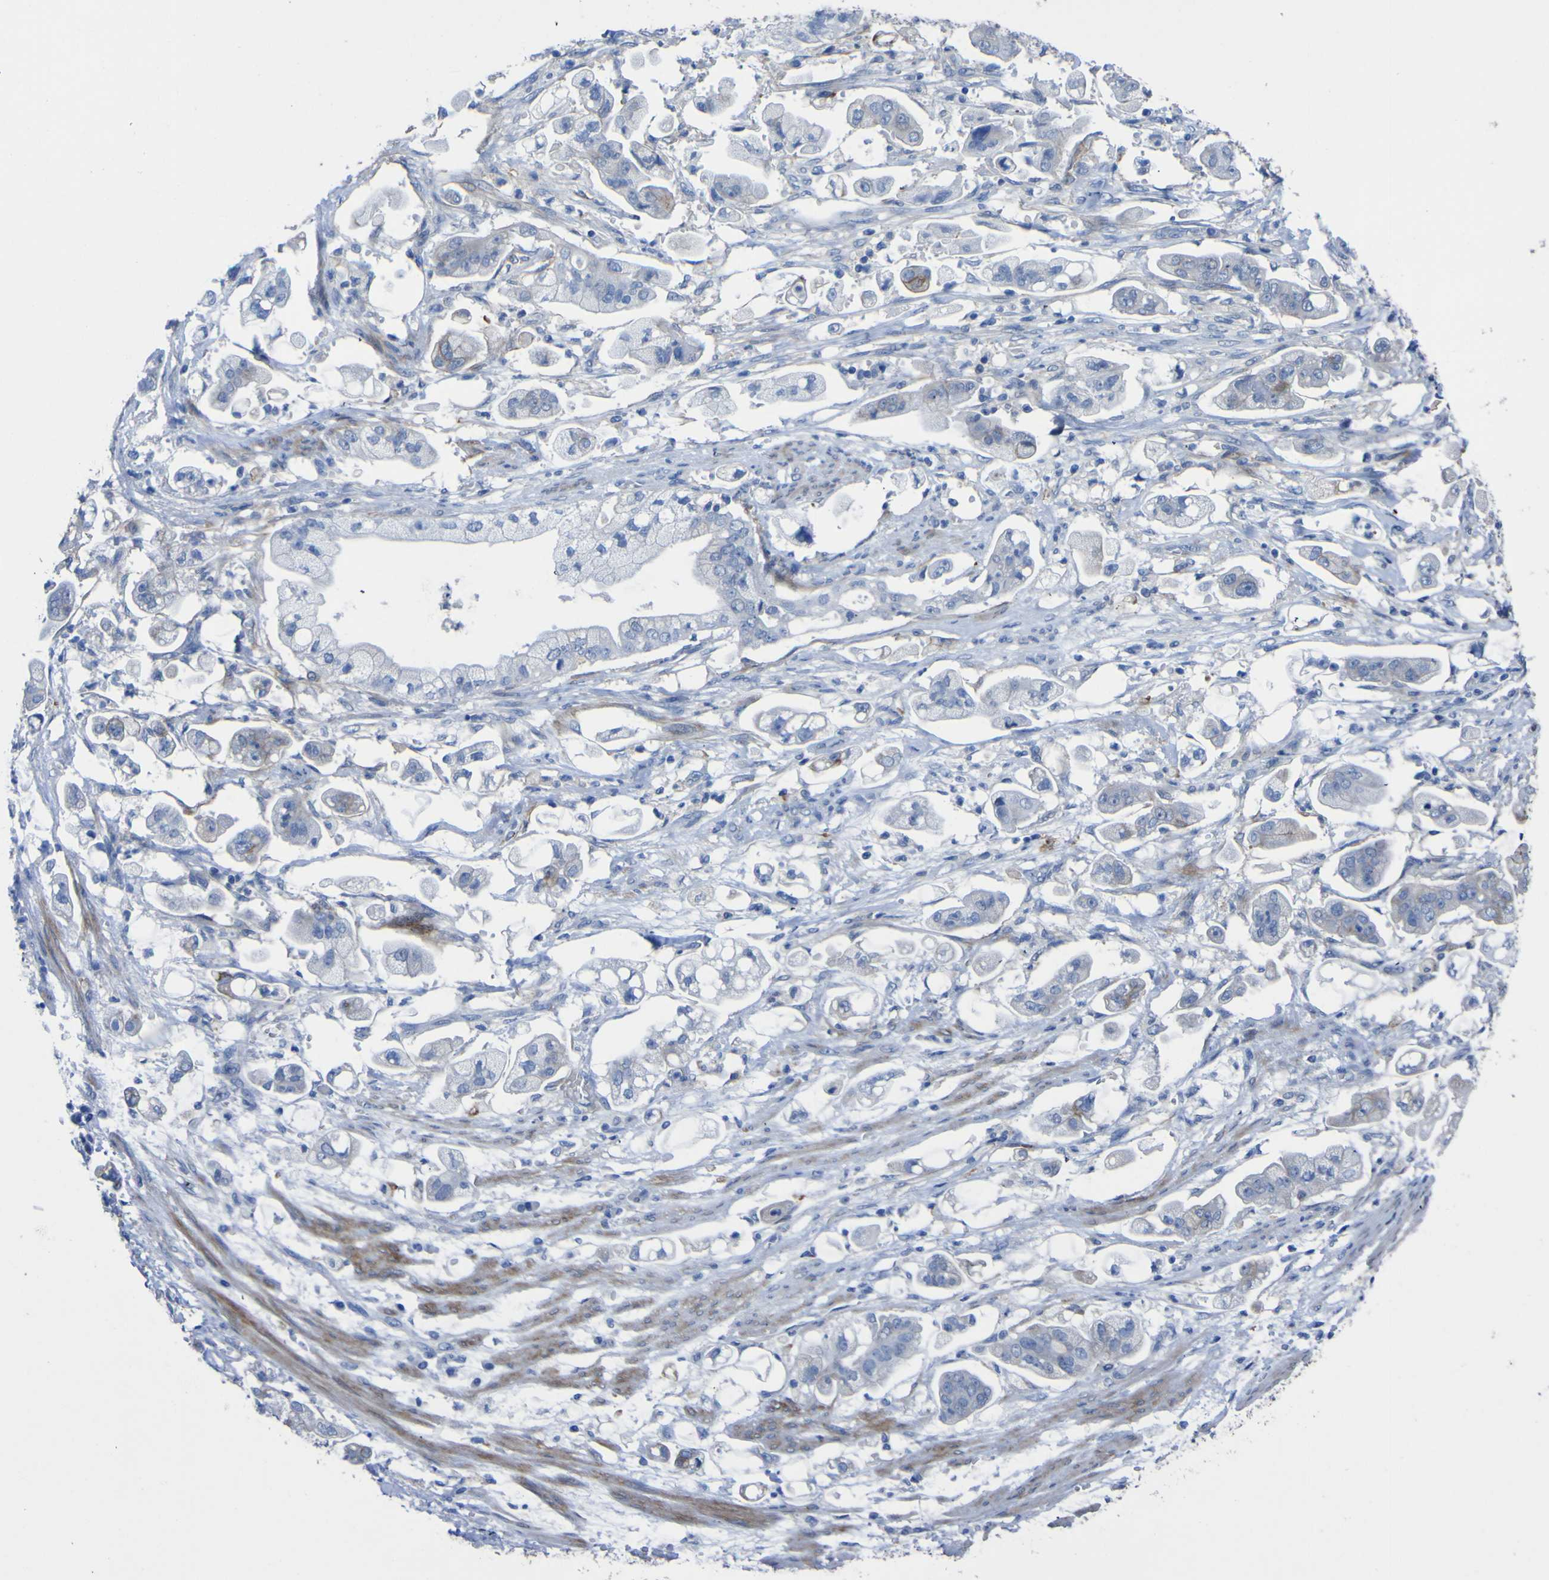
{"staining": {"intensity": "weak", "quantity": "<25%", "location": "cytoplasmic/membranous"}, "tissue": "stomach cancer", "cell_type": "Tumor cells", "image_type": "cancer", "snomed": [{"axis": "morphology", "description": "Adenocarcinoma, NOS"}, {"axis": "topography", "description": "Stomach"}], "caption": "IHC image of neoplastic tissue: stomach cancer (adenocarcinoma) stained with DAB reveals no significant protein expression in tumor cells. Brightfield microscopy of IHC stained with DAB (3,3'-diaminobenzidine) (brown) and hematoxylin (blue), captured at high magnification.", "gene": "AGO4", "patient": {"sex": "male", "age": 62}}